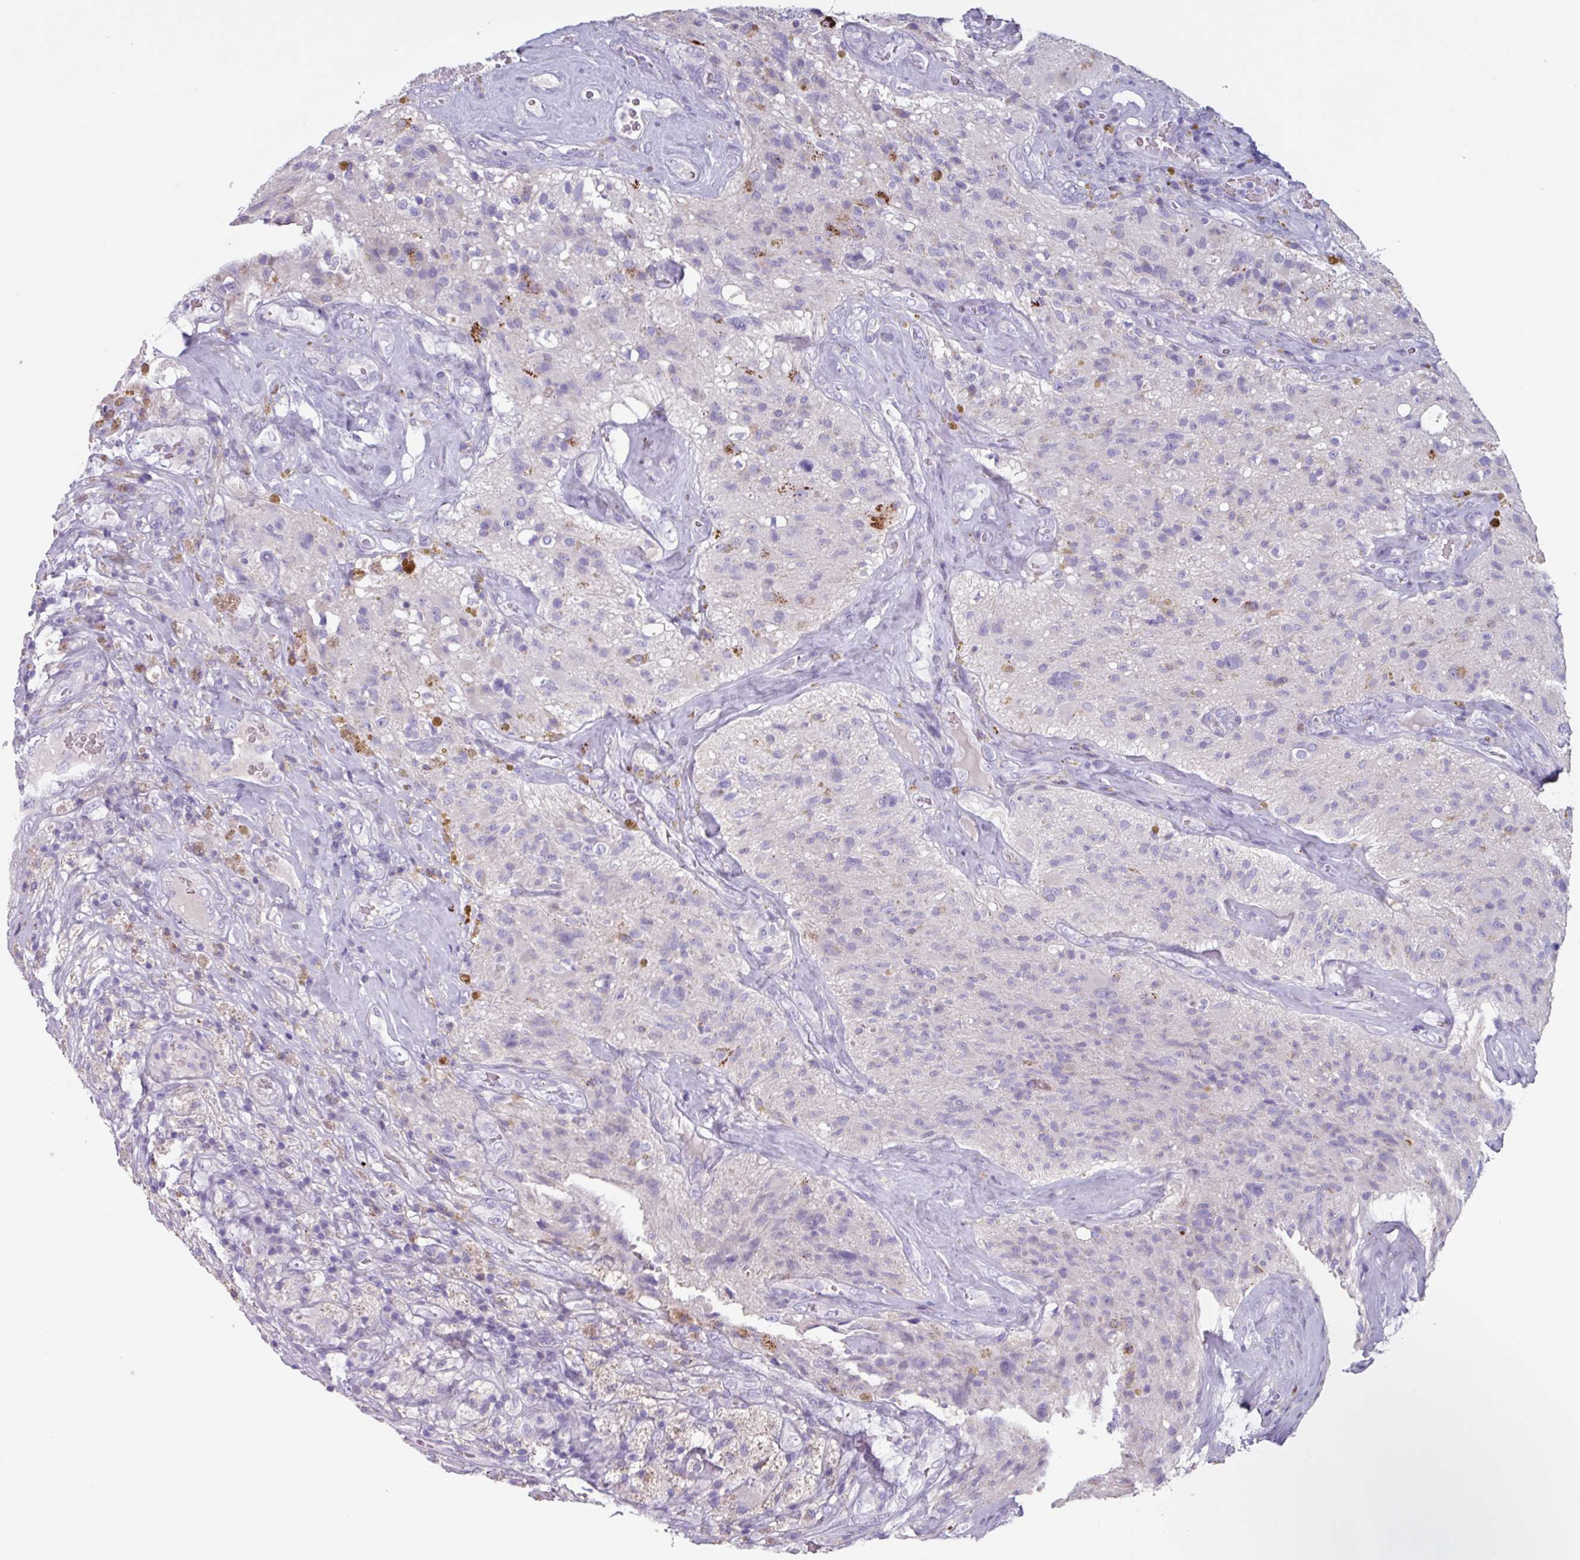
{"staining": {"intensity": "negative", "quantity": "none", "location": "none"}, "tissue": "glioma", "cell_type": "Tumor cells", "image_type": "cancer", "snomed": [{"axis": "morphology", "description": "Glioma, malignant, High grade"}, {"axis": "topography", "description": "Brain"}], "caption": "Glioma stained for a protein using immunohistochemistry shows no positivity tumor cells.", "gene": "OR2T10", "patient": {"sex": "male", "age": 69}}